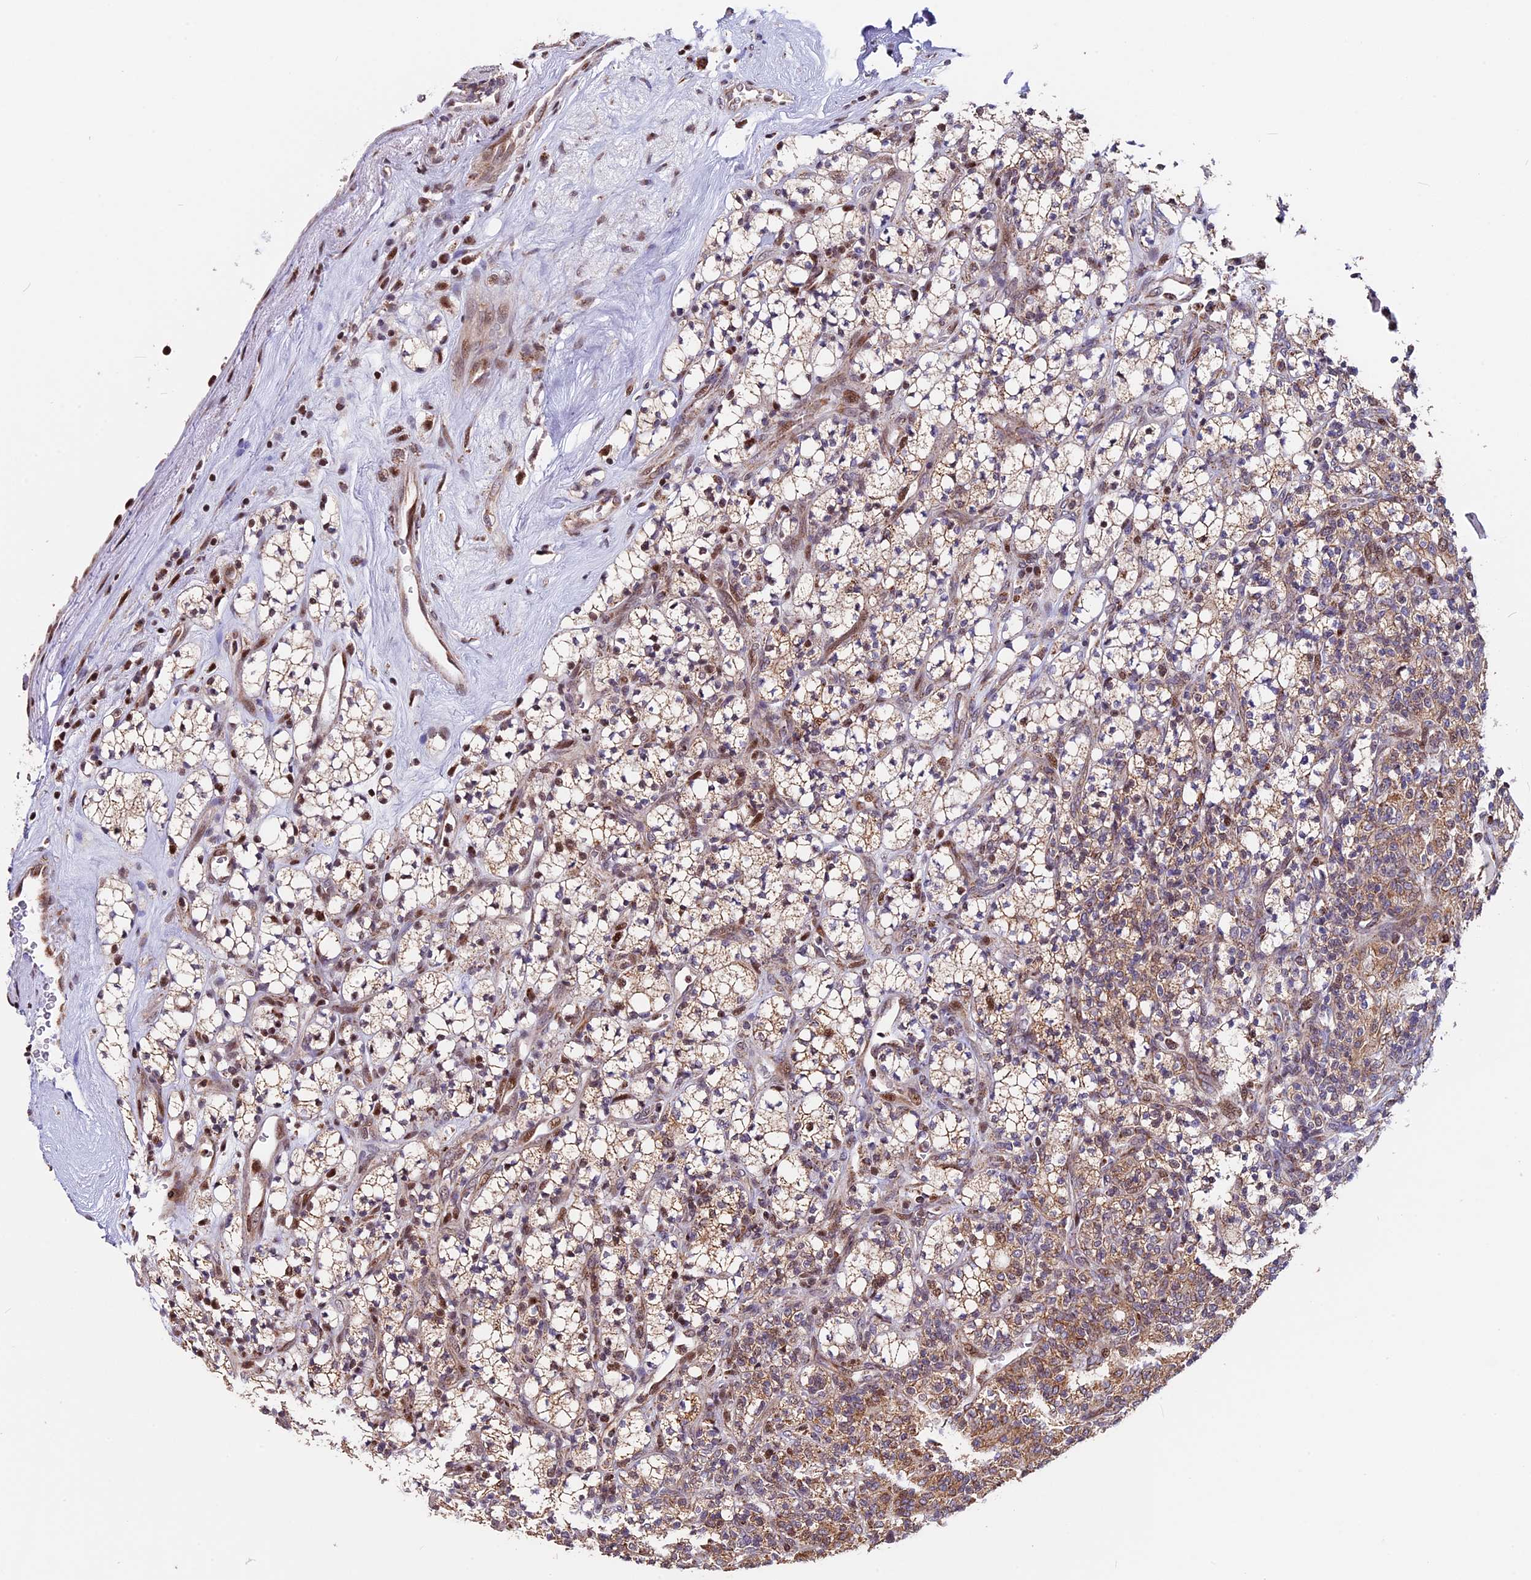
{"staining": {"intensity": "moderate", "quantity": ">75%", "location": "cytoplasmic/membranous"}, "tissue": "renal cancer", "cell_type": "Tumor cells", "image_type": "cancer", "snomed": [{"axis": "morphology", "description": "Adenocarcinoma, NOS"}, {"axis": "topography", "description": "Kidney"}], "caption": "This is a photomicrograph of IHC staining of adenocarcinoma (renal), which shows moderate expression in the cytoplasmic/membranous of tumor cells.", "gene": "FAM174C", "patient": {"sex": "male", "age": 77}}